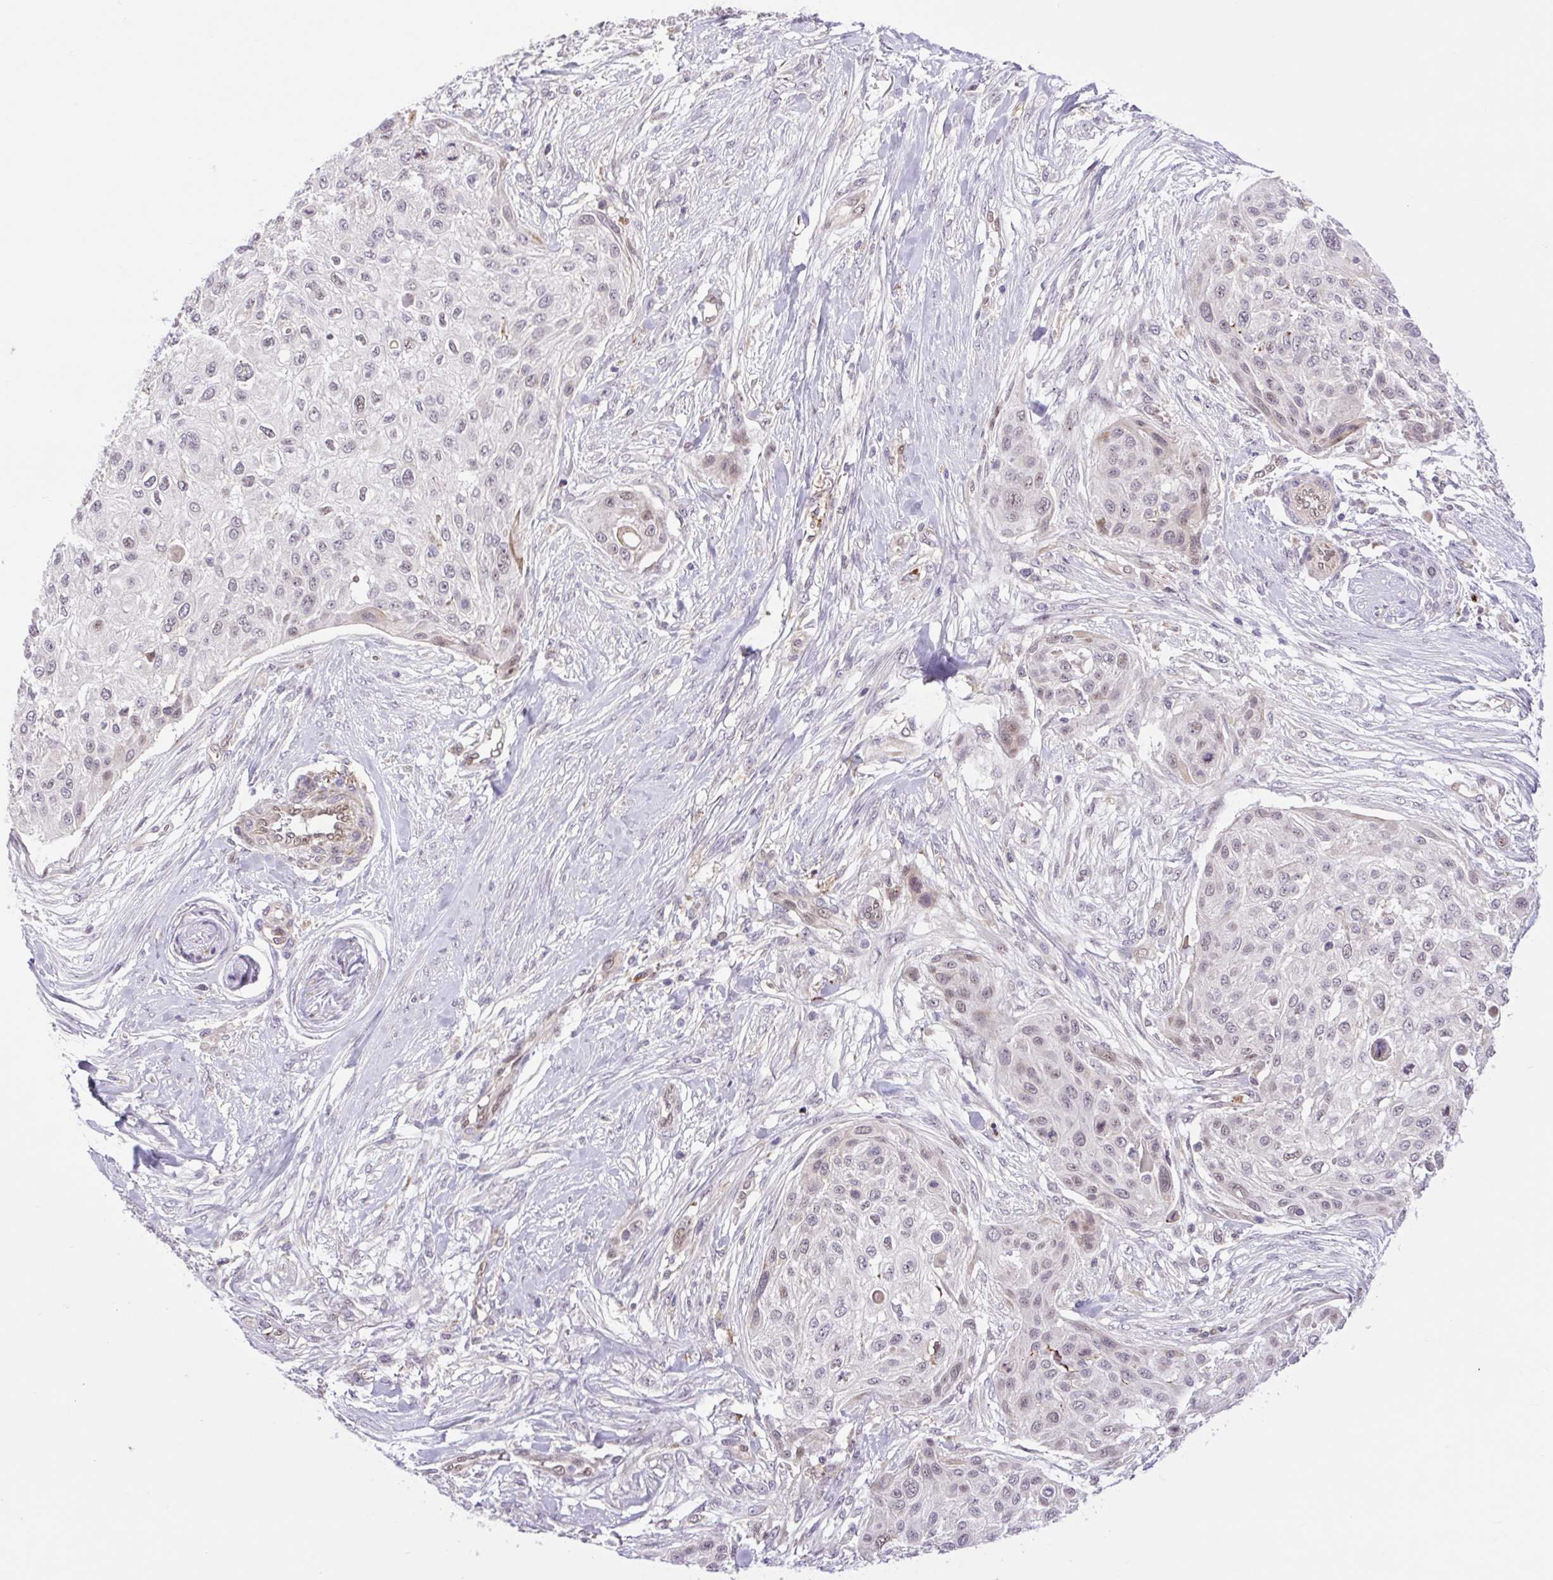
{"staining": {"intensity": "weak", "quantity": "<25%", "location": "nuclear"}, "tissue": "skin cancer", "cell_type": "Tumor cells", "image_type": "cancer", "snomed": [{"axis": "morphology", "description": "Squamous cell carcinoma, NOS"}, {"axis": "topography", "description": "Skin"}], "caption": "Tumor cells show no significant protein staining in skin cancer.", "gene": "ERG", "patient": {"sex": "female", "age": 87}}